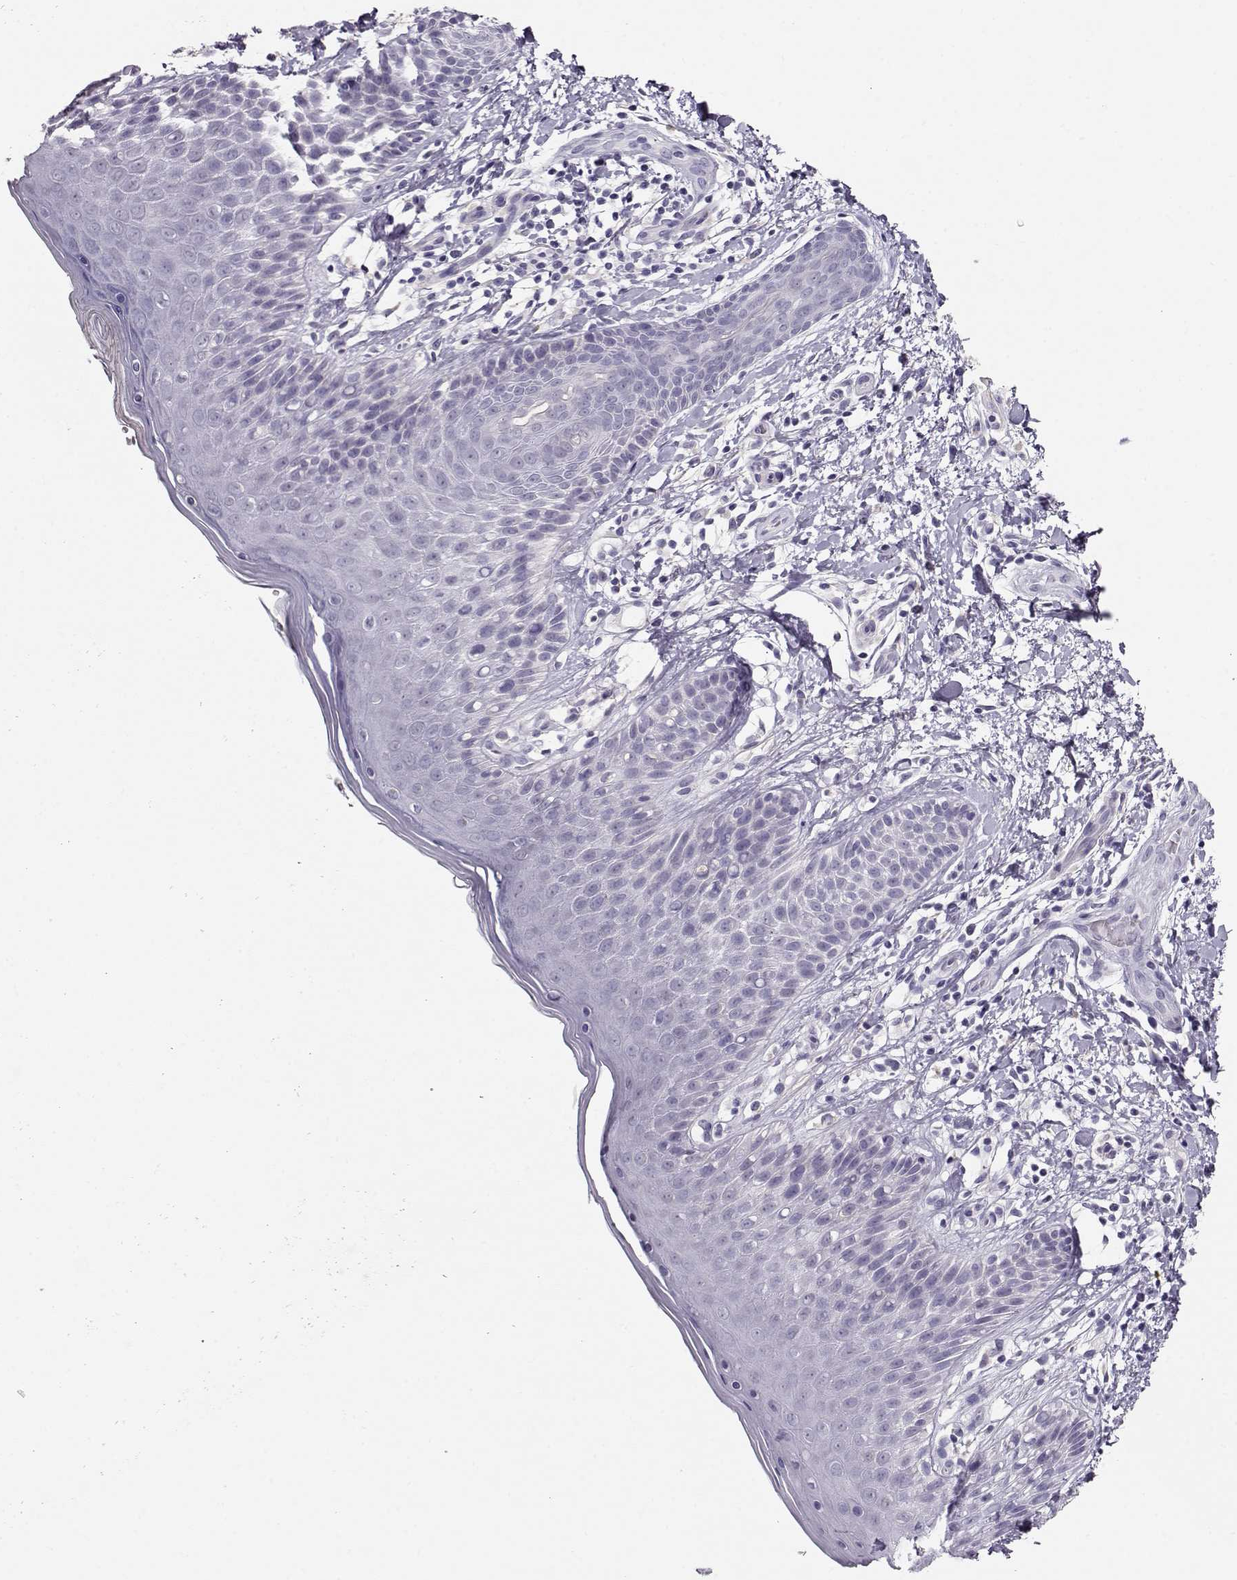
{"staining": {"intensity": "negative", "quantity": "none", "location": "none"}, "tissue": "skin", "cell_type": "Epidermal cells", "image_type": "normal", "snomed": [{"axis": "morphology", "description": "Normal tissue, NOS"}, {"axis": "topography", "description": "Anal"}], "caption": "Immunohistochemistry (IHC) histopathology image of benign skin stained for a protein (brown), which exhibits no staining in epidermal cells. (Brightfield microscopy of DAB immunohistochemistry at high magnification).", "gene": "RBM44", "patient": {"sex": "male", "age": 36}}